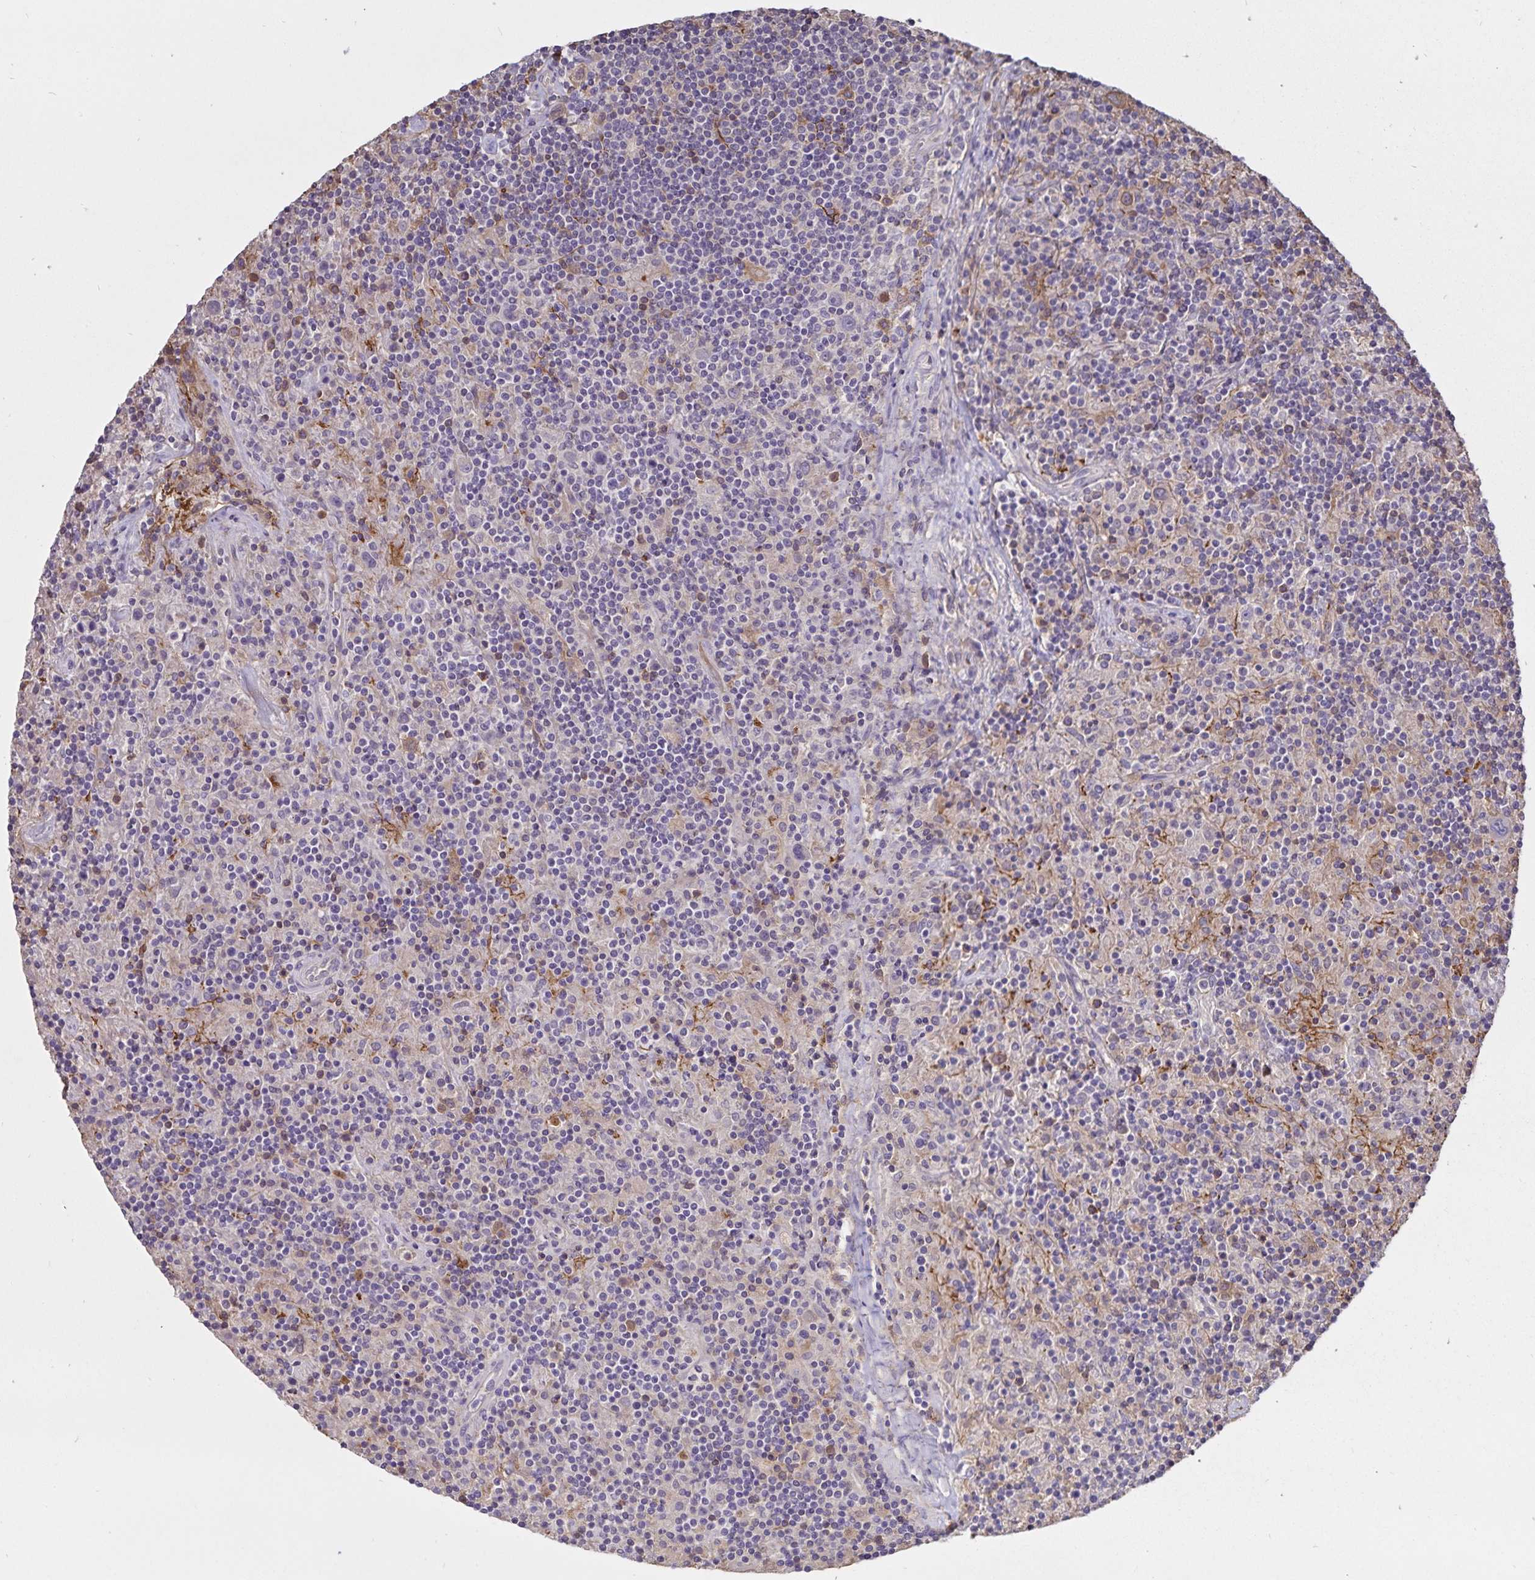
{"staining": {"intensity": "negative", "quantity": "none", "location": "none"}, "tissue": "lymphoma", "cell_type": "Tumor cells", "image_type": "cancer", "snomed": [{"axis": "morphology", "description": "Hodgkin's disease, NOS"}, {"axis": "topography", "description": "Lymph node"}], "caption": "Lymphoma was stained to show a protein in brown. There is no significant expression in tumor cells.", "gene": "FGG", "patient": {"sex": "male", "age": 70}}